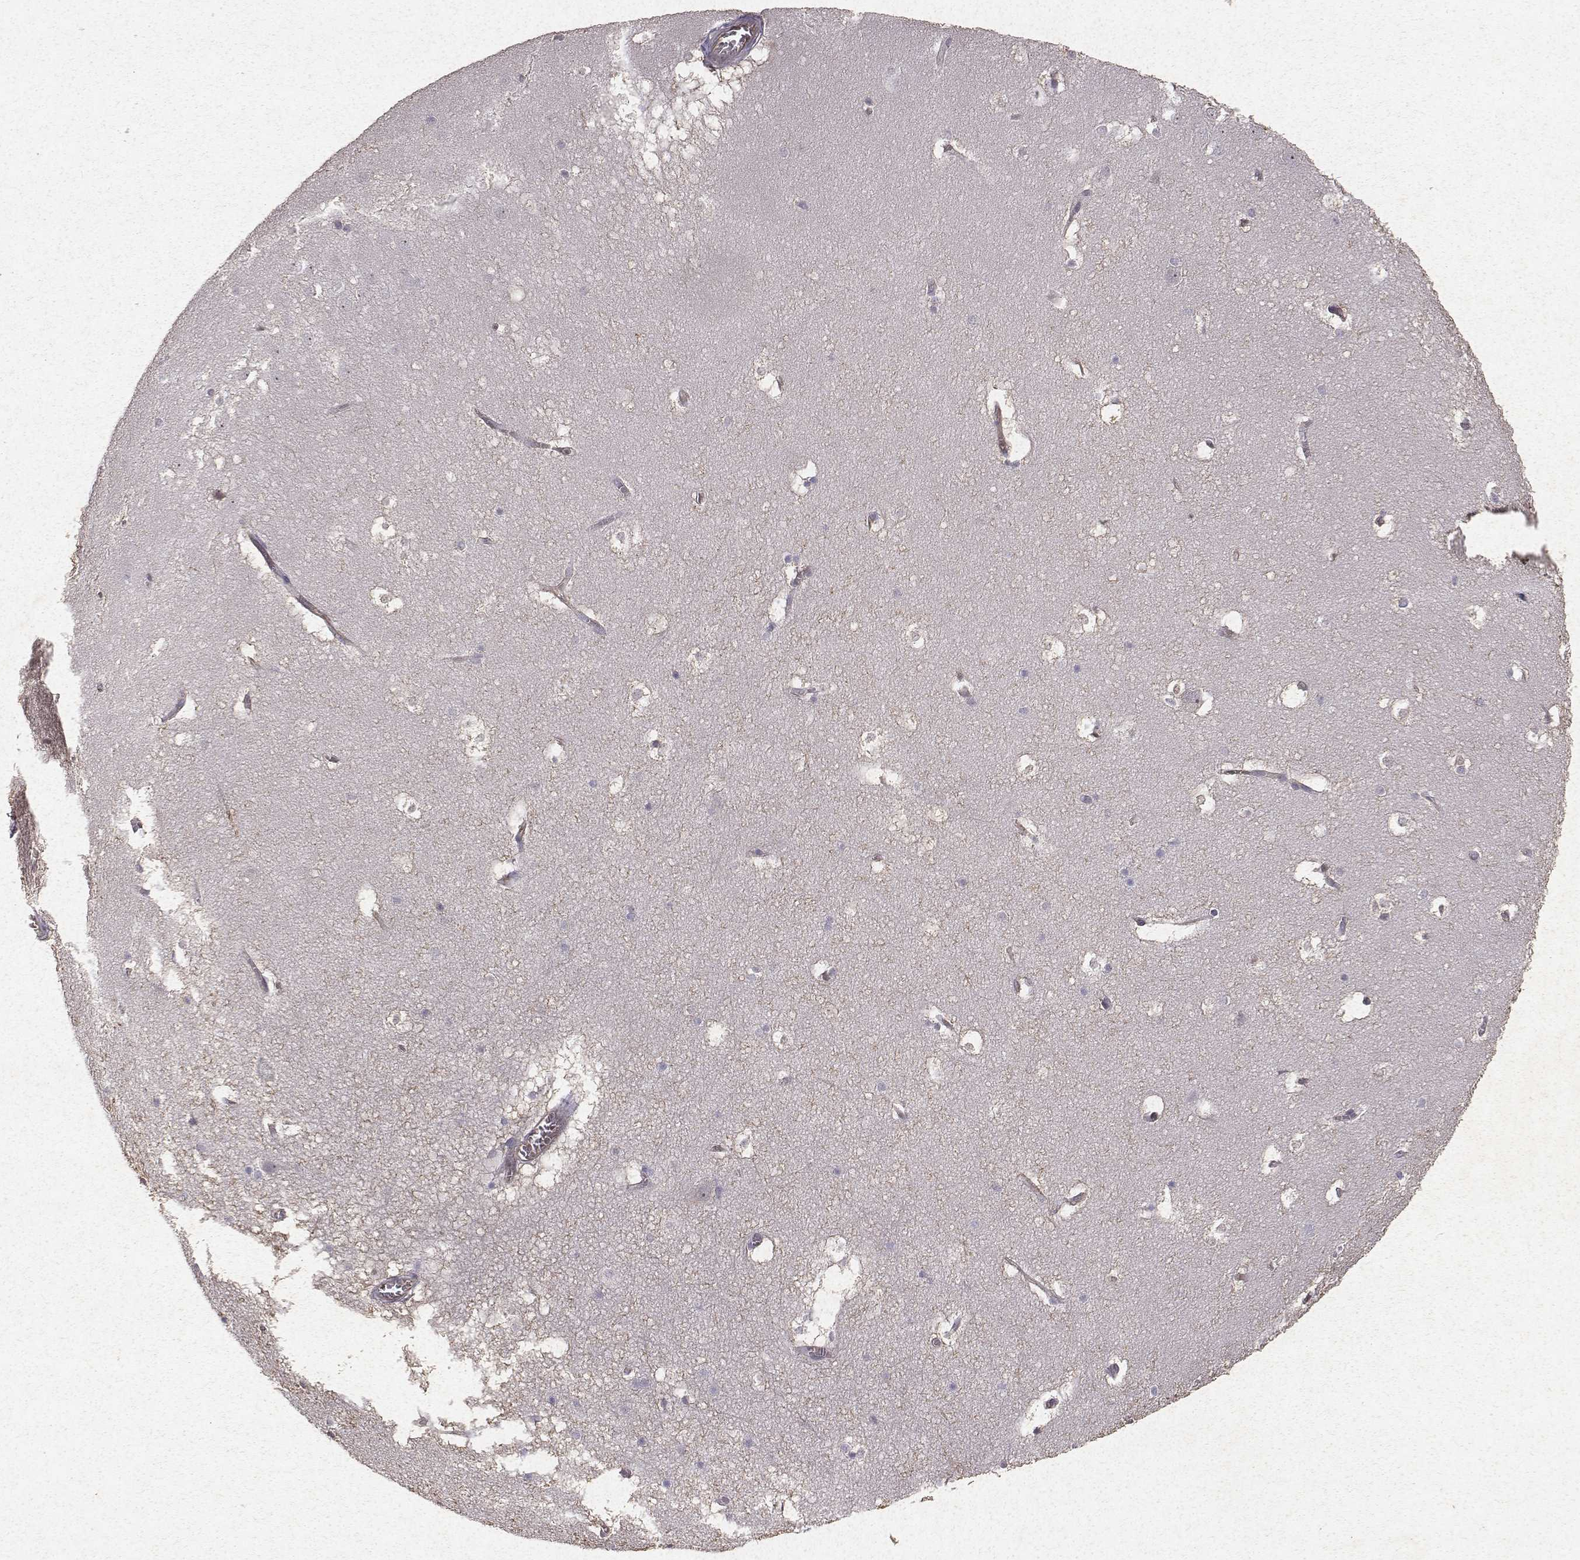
{"staining": {"intensity": "negative", "quantity": "none", "location": "none"}, "tissue": "hippocampus", "cell_type": "Glial cells", "image_type": "normal", "snomed": [{"axis": "morphology", "description": "Normal tissue, NOS"}, {"axis": "topography", "description": "Hippocampus"}], "caption": "Glial cells are negative for brown protein staining in normal hippocampus. Nuclei are stained in blue.", "gene": "PTPRG", "patient": {"sex": "male", "age": 45}}